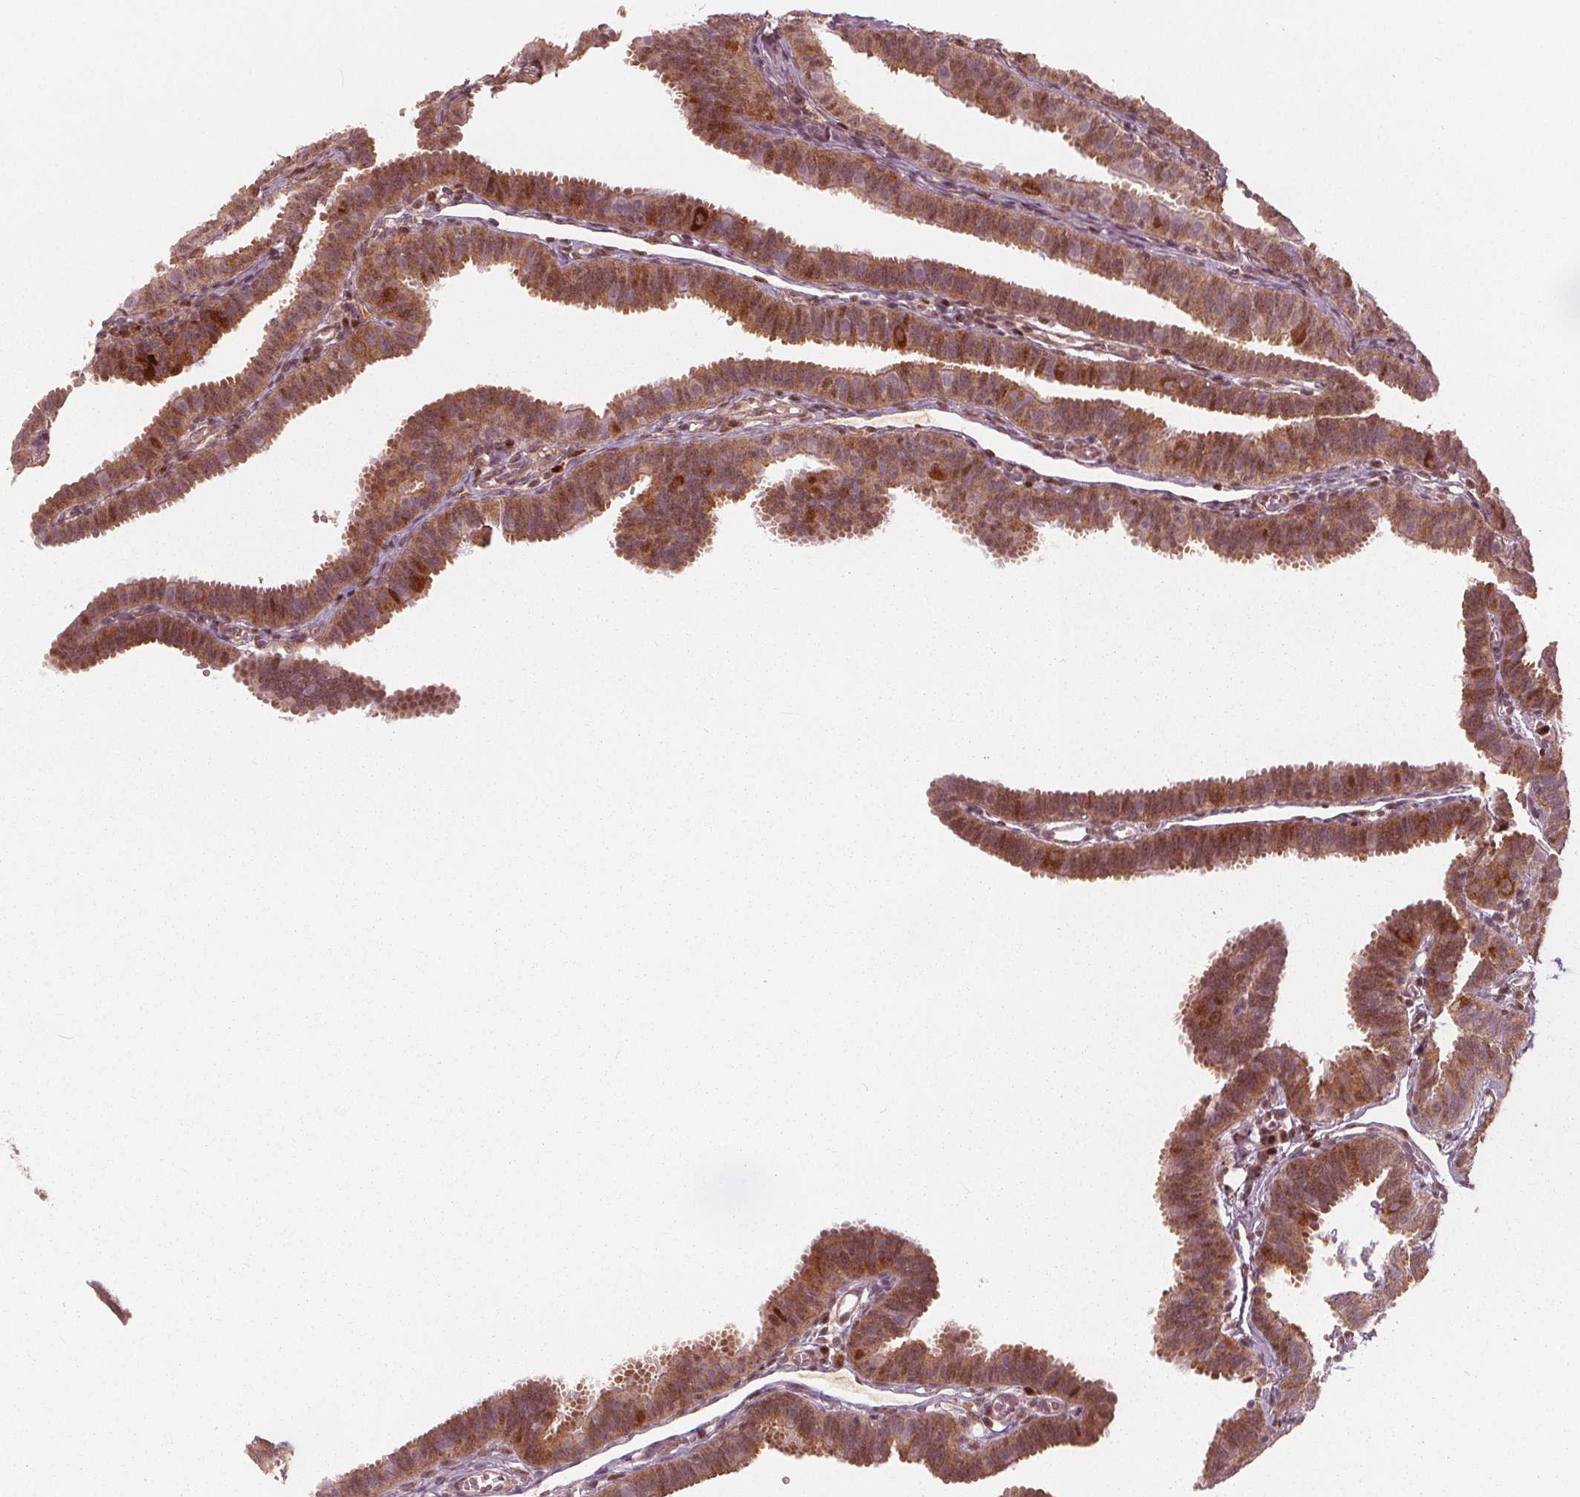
{"staining": {"intensity": "moderate", "quantity": ">75%", "location": "cytoplasmic/membranous,nuclear"}, "tissue": "fallopian tube", "cell_type": "Glandular cells", "image_type": "normal", "snomed": [{"axis": "morphology", "description": "Normal tissue, NOS"}, {"axis": "topography", "description": "Fallopian tube"}], "caption": "Benign fallopian tube exhibits moderate cytoplasmic/membranous,nuclear positivity in about >75% of glandular cells.", "gene": "SQSTM1", "patient": {"sex": "female", "age": 25}}